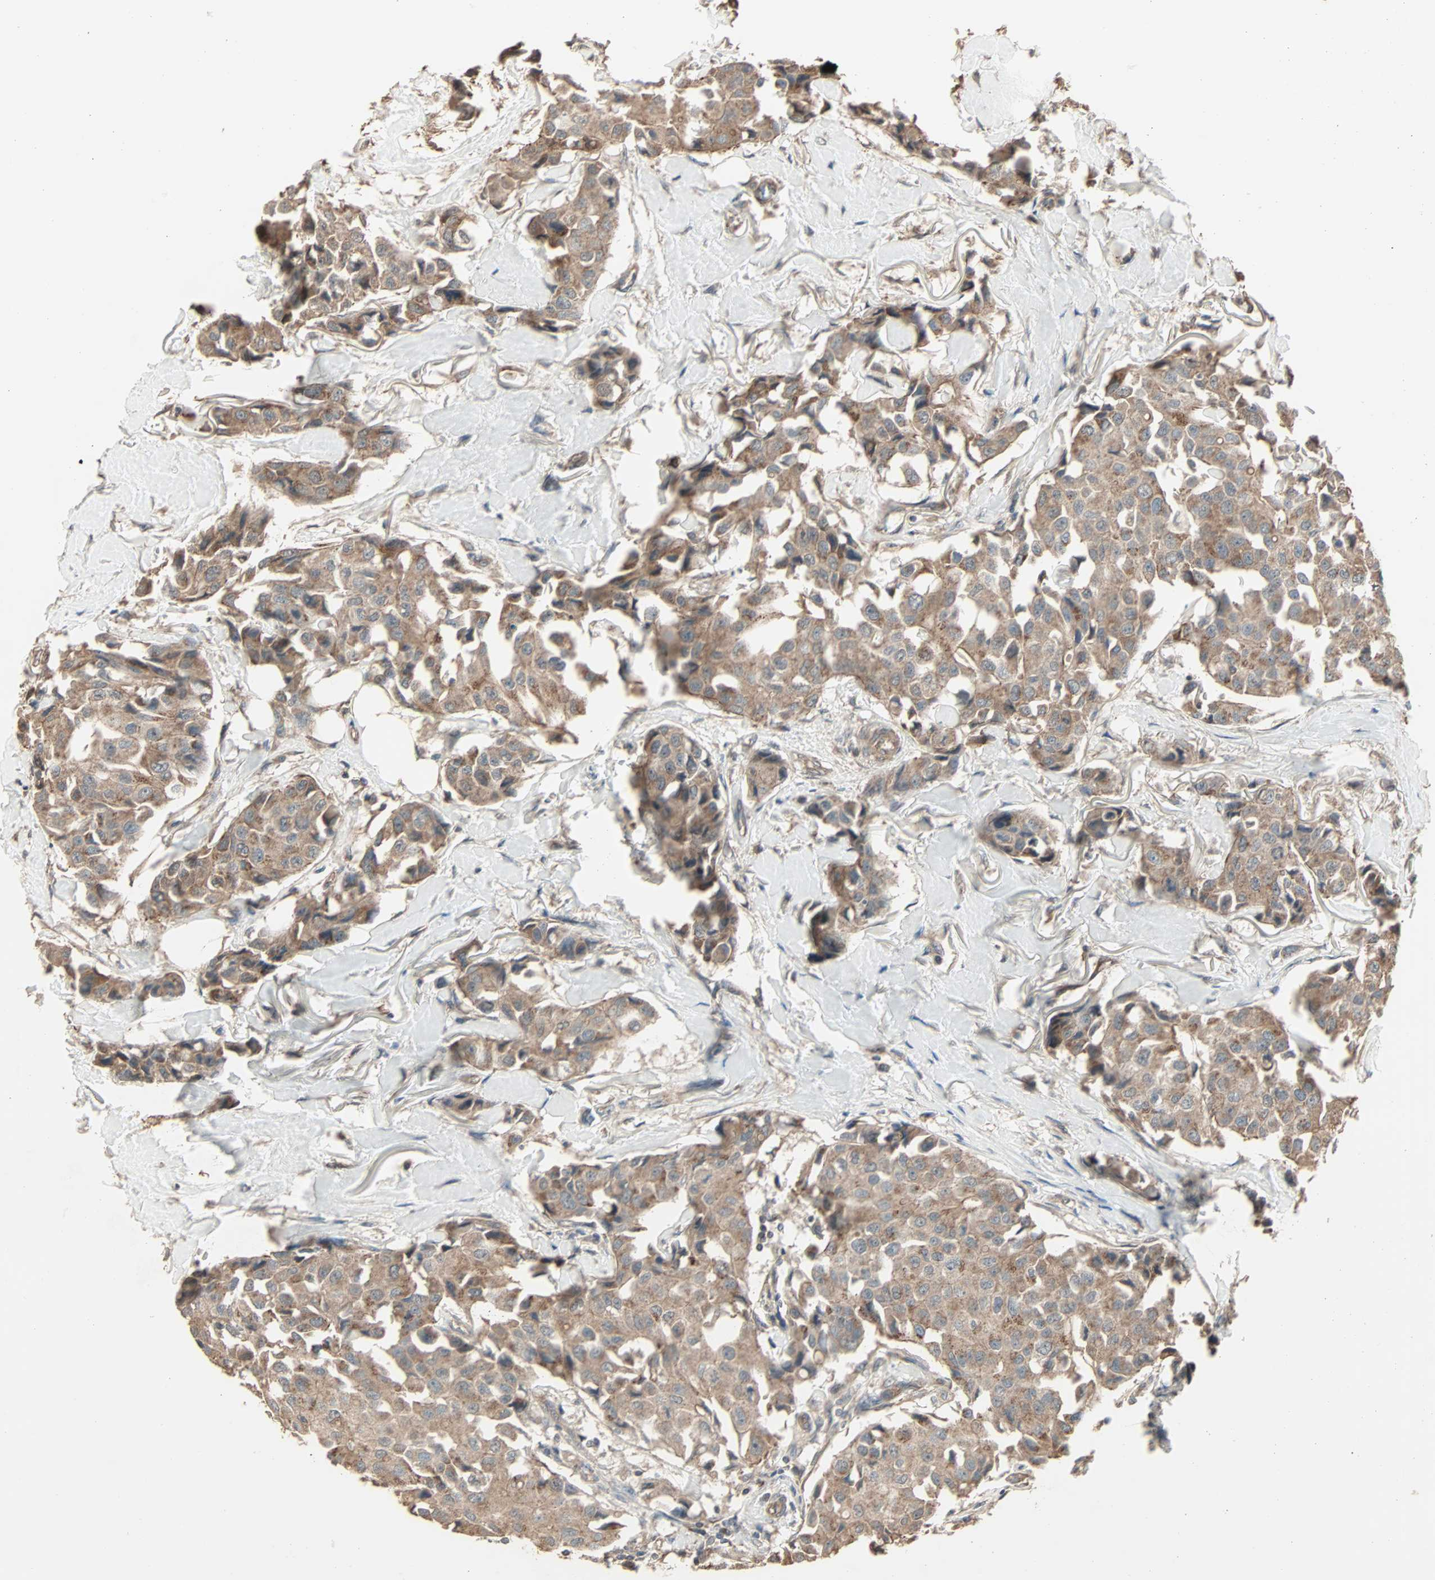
{"staining": {"intensity": "moderate", "quantity": ">75%", "location": "cytoplasmic/membranous"}, "tissue": "breast cancer", "cell_type": "Tumor cells", "image_type": "cancer", "snomed": [{"axis": "morphology", "description": "Duct carcinoma"}, {"axis": "topography", "description": "Breast"}], "caption": "Tumor cells demonstrate medium levels of moderate cytoplasmic/membranous staining in approximately >75% of cells in breast cancer (invasive ductal carcinoma). Nuclei are stained in blue.", "gene": "GALNT3", "patient": {"sex": "female", "age": 80}}